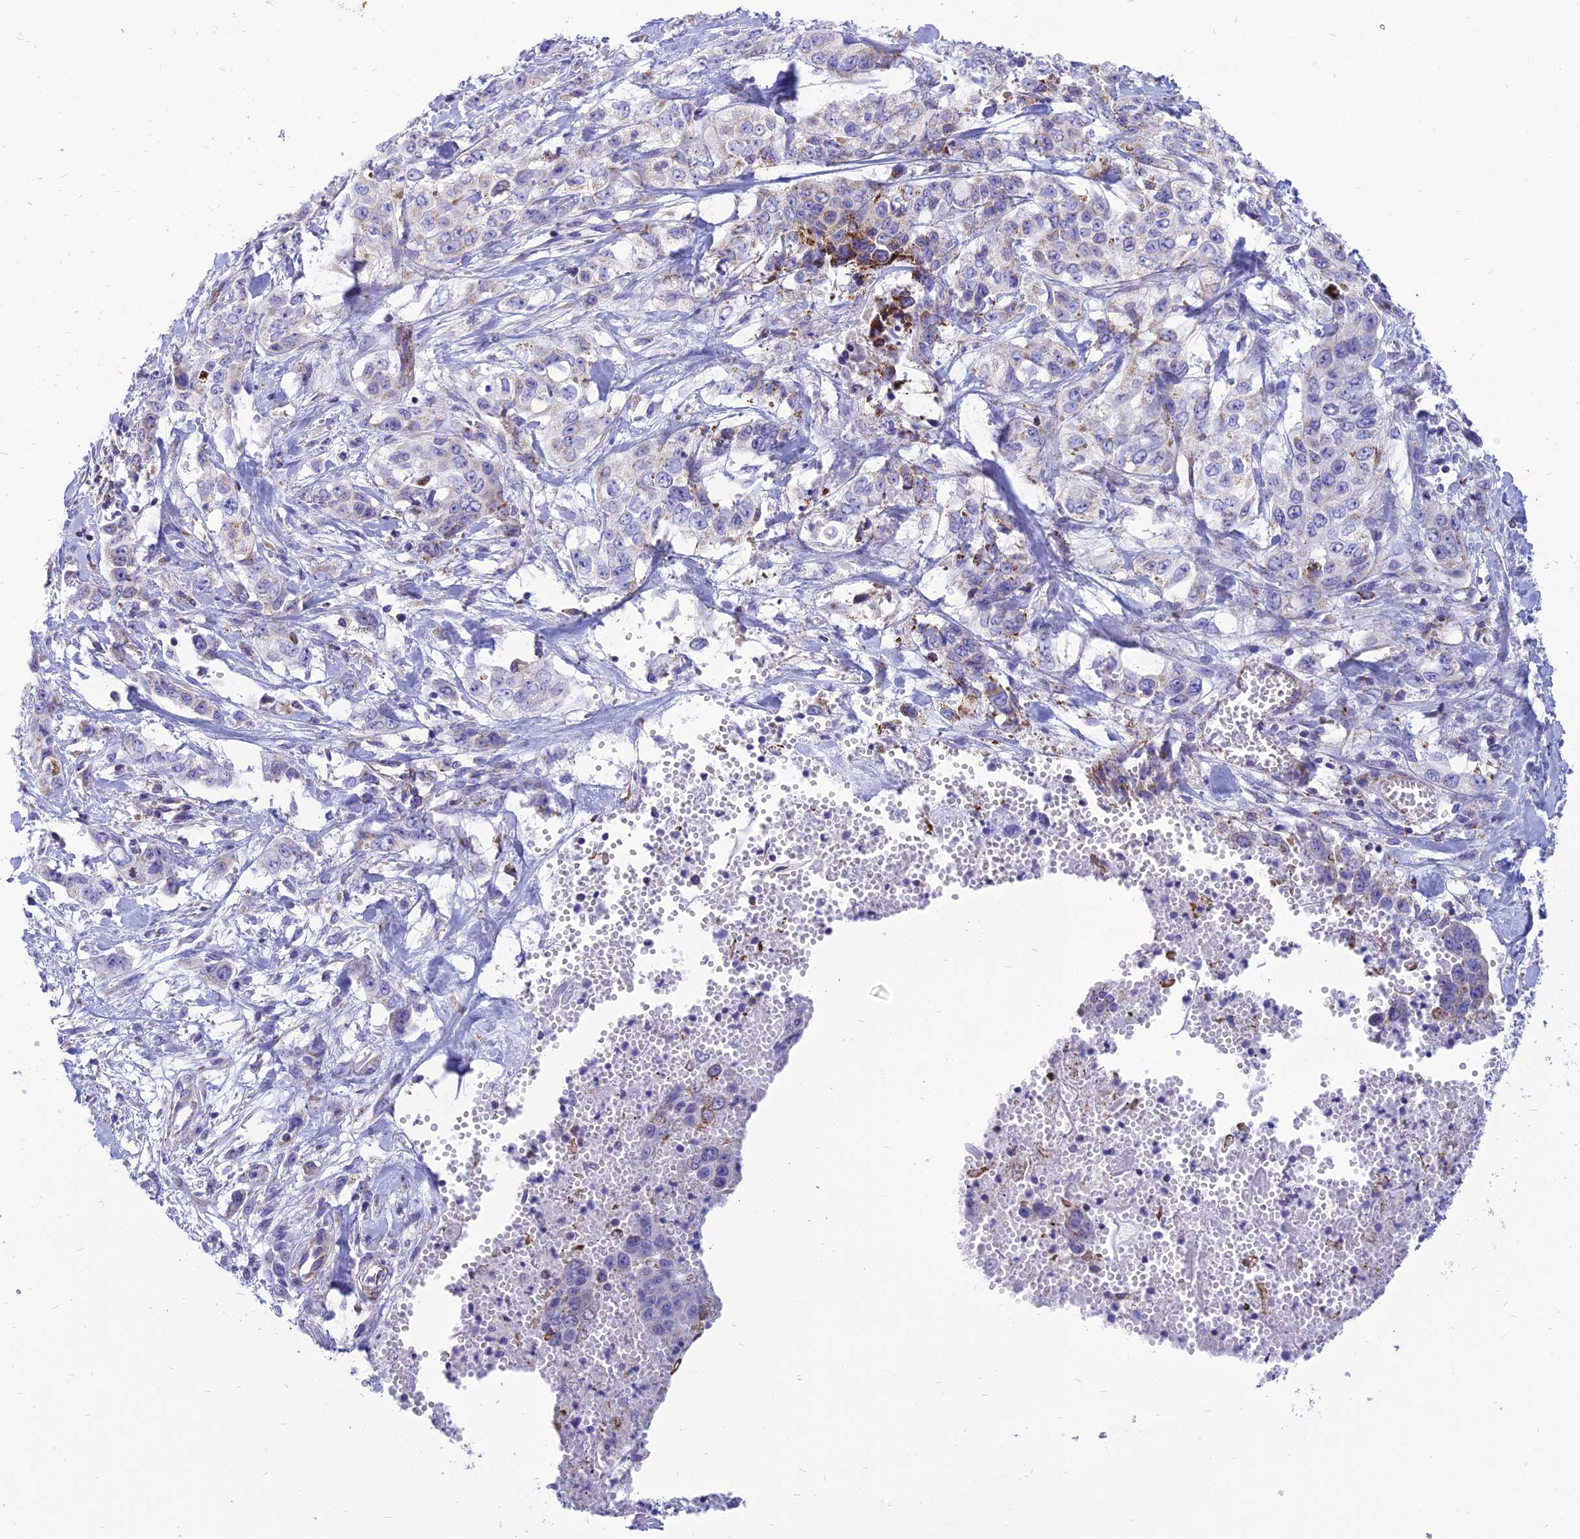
{"staining": {"intensity": "negative", "quantity": "none", "location": "none"}, "tissue": "stomach cancer", "cell_type": "Tumor cells", "image_type": "cancer", "snomed": [{"axis": "morphology", "description": "Adenocarcinoma, NOS"}, {"axis": "topography", "description": "Stomach, upper"}], "caption": "Immunohistochemistry histopathology image of stomach adenocarcinoma stained for a protein (brown), which exhibits no positivity in tumor cells. (Stains: DAB (3,3'-diaminobenzidine) immunohistochemistry with hematoxylin counter stain, Microscopy: brightfield microscopy at high magnification).", "gene": "PACC1", "patient": {"sex": "male", "age": 62}}